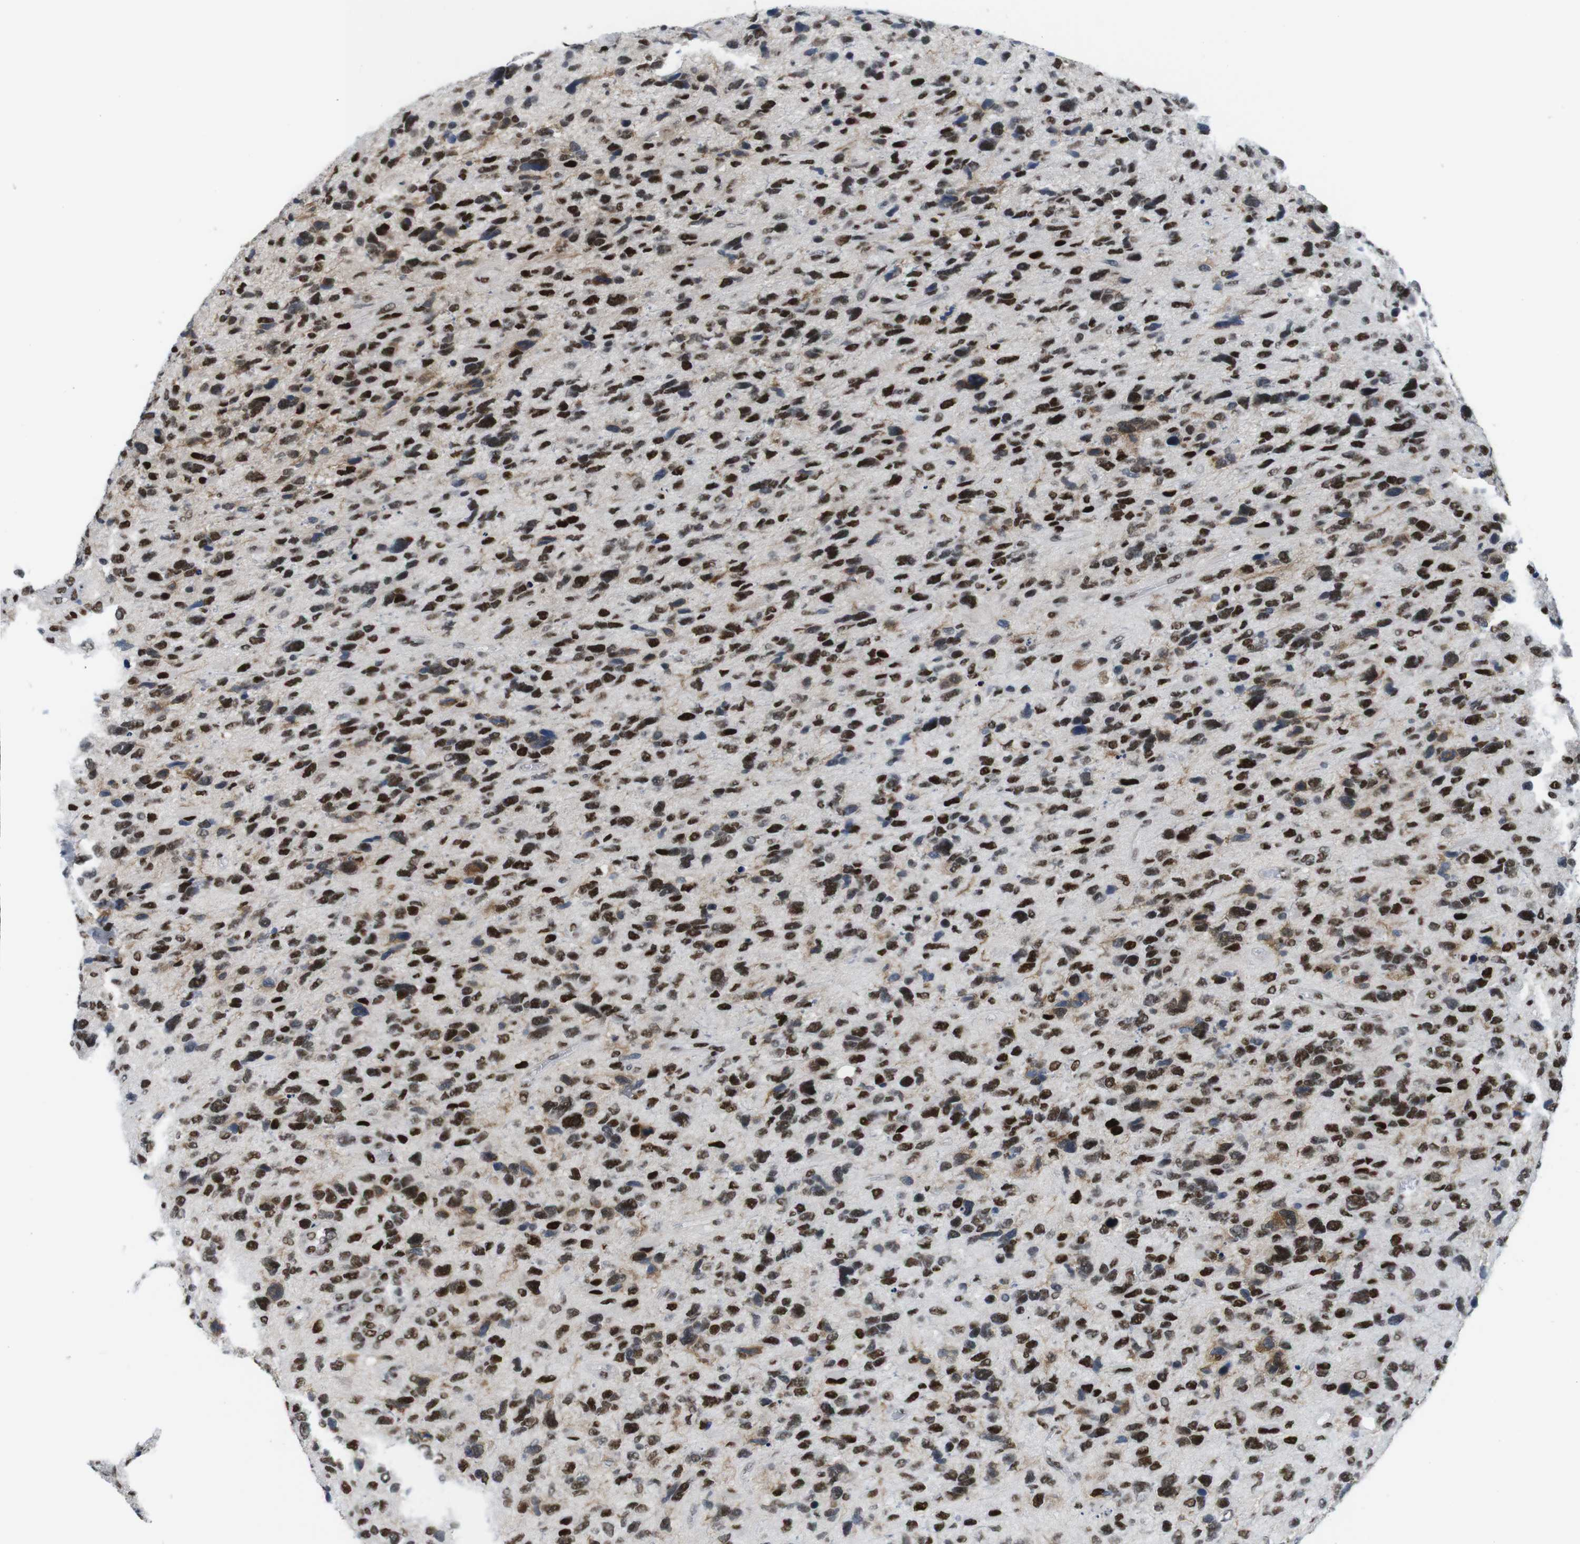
{"staining": {"intensity": "strong", "quantity": "25%-75%", "location": "nuclear"}, "tissue": "glioma", "cell_type": "Tumor cells", "image_type": "cancer", "snomed": [{"axis": "morphology", "description": "Glioma, malignant, High grade"}, {"axis": "topography", "description": "Brain"}], "caption": "Malignant glioma (high-grade) stained with DAB (3,3'-diaminobenzidine) immunohistochemistry (IHC) shows high levels of strong nuclear expression in approximately 25%-75% of tumor cells.", "gene": "PSME3", "patient": {"sex": "female", "age": 58}}